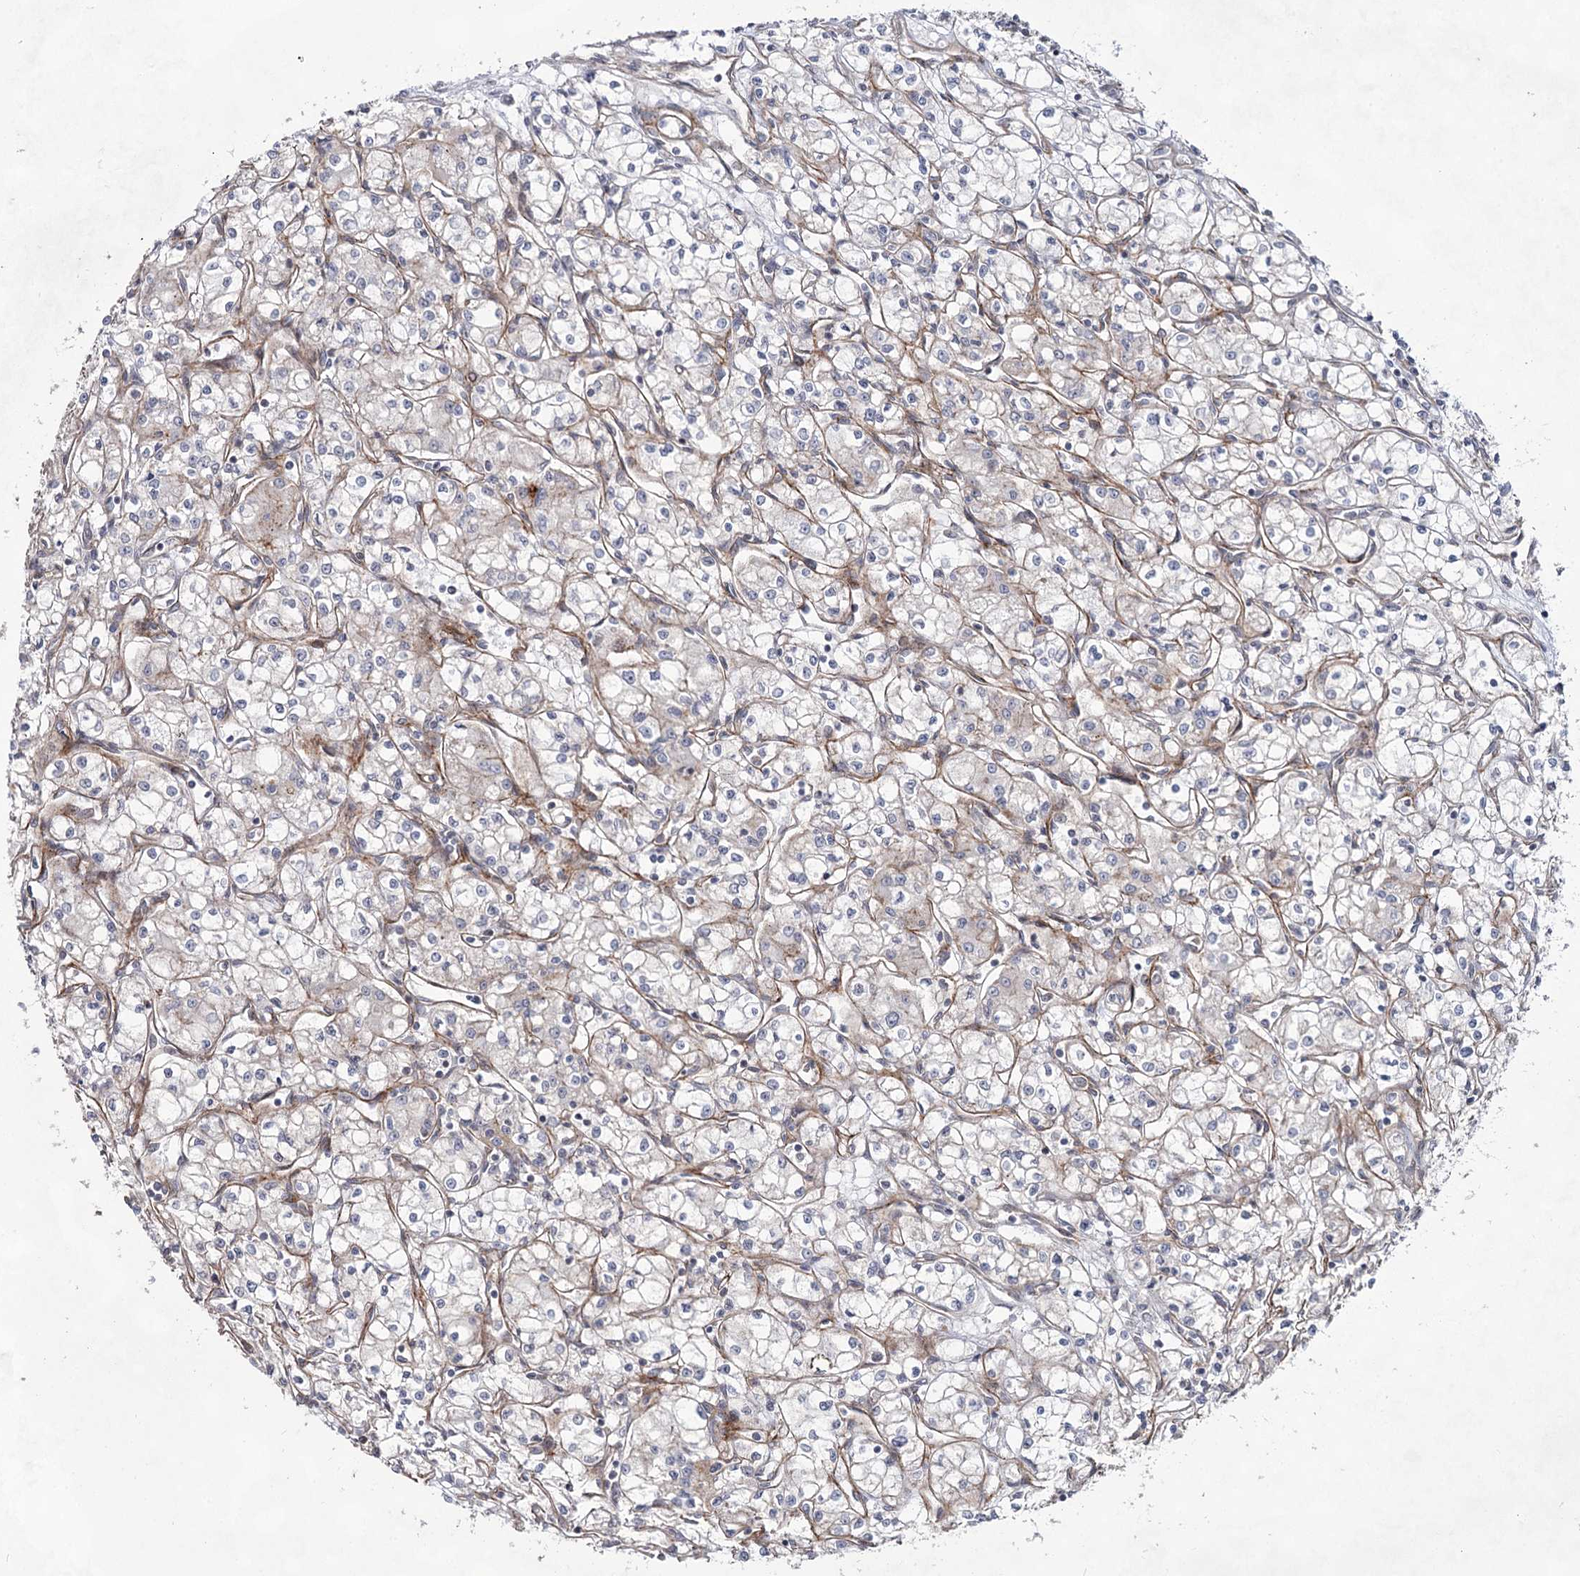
{"staining": {"intensity": "negative", "quantity": "none", "location": "none"}, "tissue": "renal cancer", "cell_type": "Tumor cells", "image_type": "cancer", "snomed": [{"axis": "morphology", "description": "Adenocarcinoma, NOS"}, {"axis": "topography", "description": "Kidney"}], "caption": "A micrograph of renal cancer stained for a protein exhibits no brown staining in tumor cells.", "gene": "ATL2", "patient": {"sex": "male", "age": 59}}